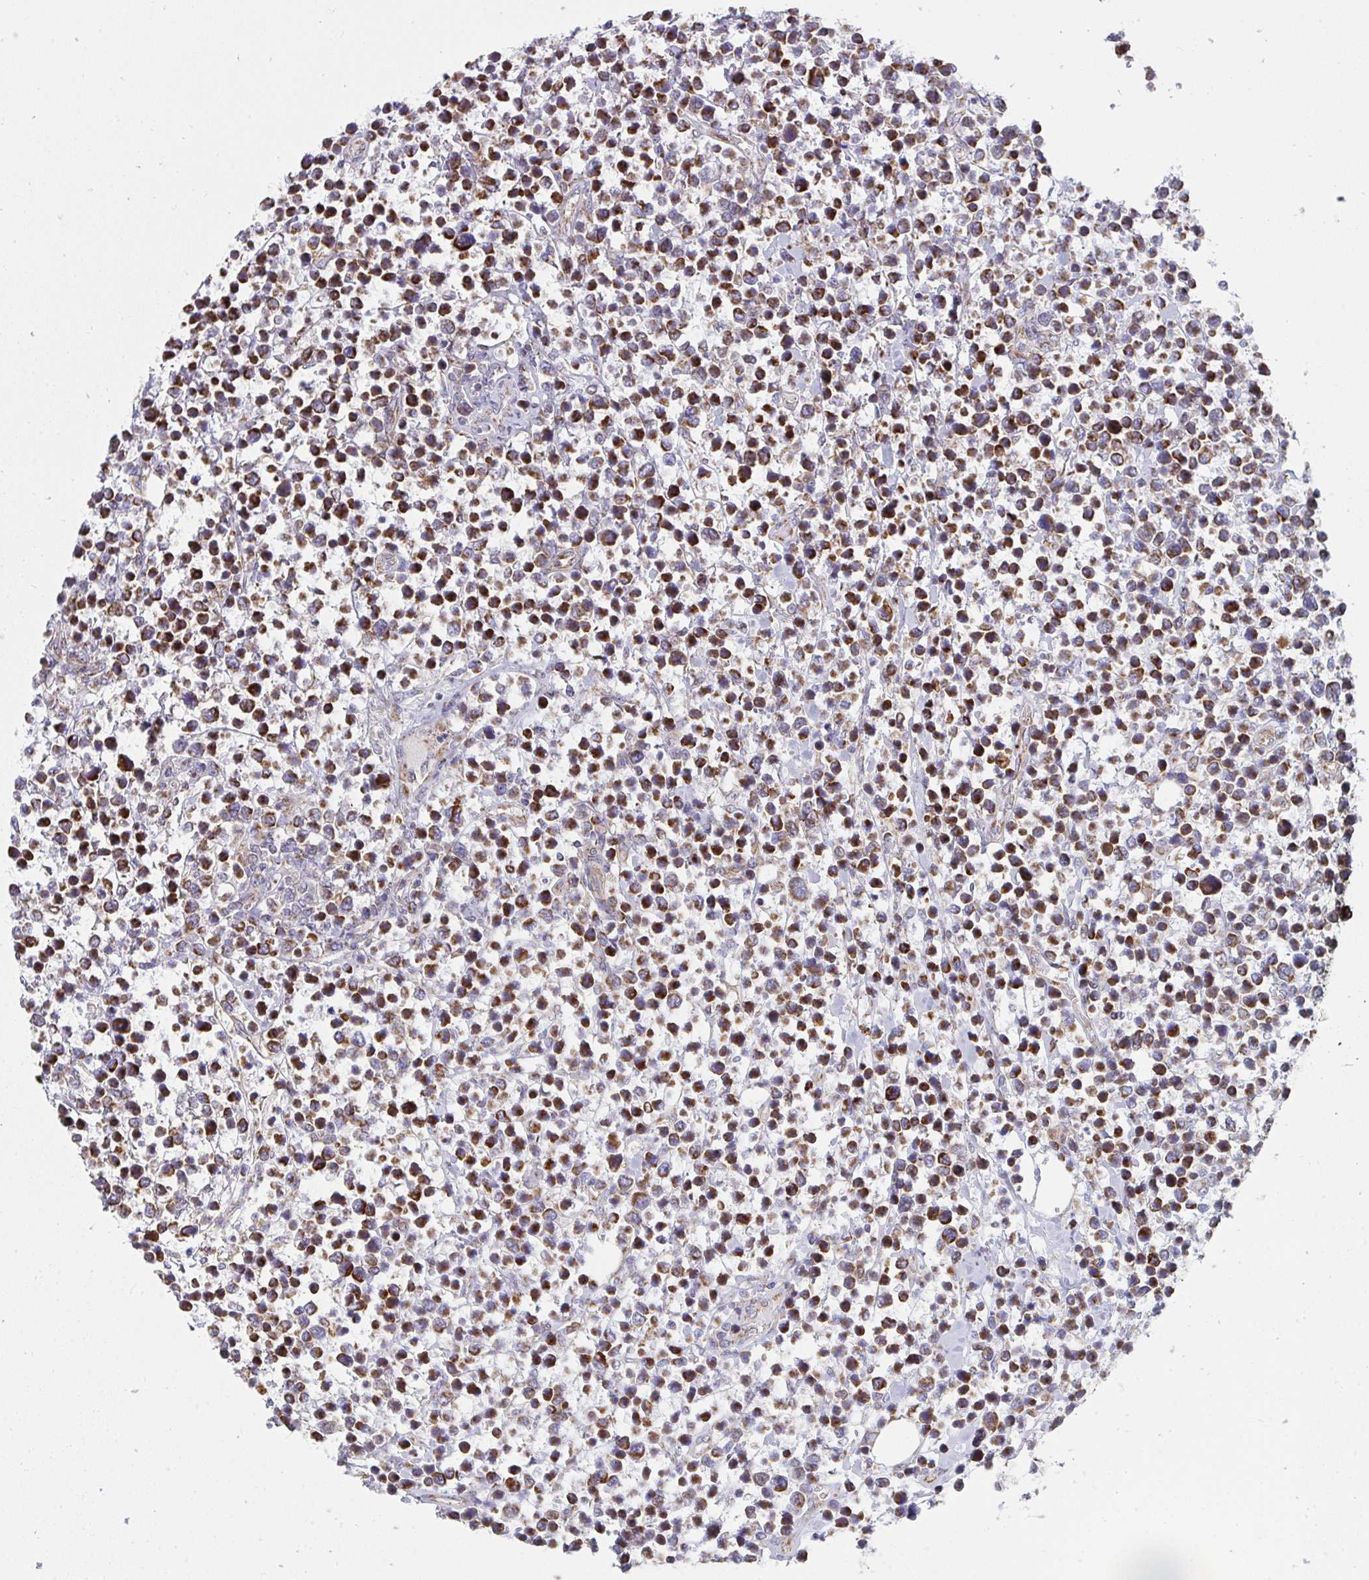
{"staining": {"intensity": "moderate", "quantity": ">75%", "location": "cytoplasmic/membranous"}, "tissue": "lymphoma", "cell_type": "Tumor cells", "image_type": "cancer", "snomed": [{"axis": "morphology", "description": "Malignant lymphoma, non-Hodgkin's type, High grade"}, {"axis": "topography", "description": "Soft tissue"}], "caption": "Malignant lymphoma, non-Hodgkin's type (high-grade) tissue demonstrates moderate cytoplasmic/membranous expression in about >75% of tumor cells", "gene": "FAHD1", "patient": {"sex": "female", "age": 56}}